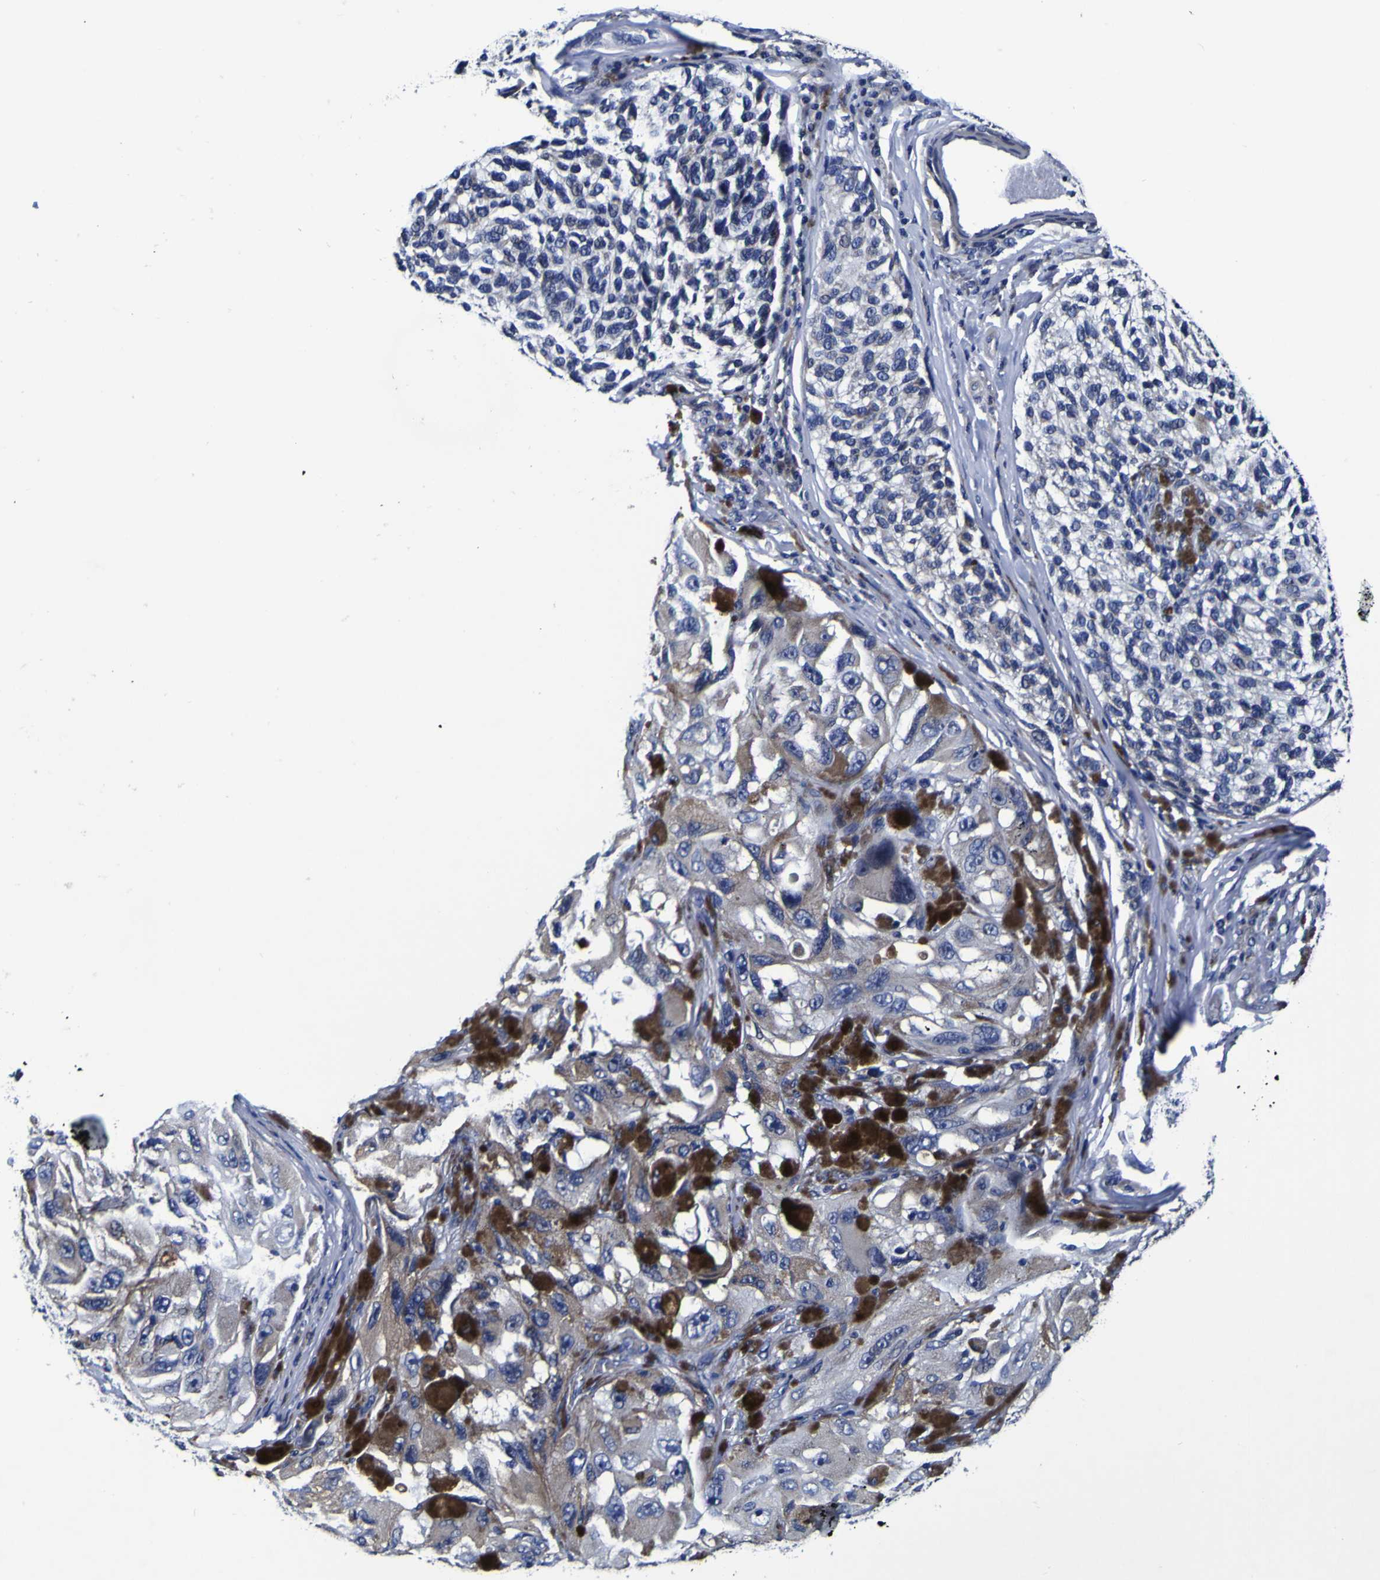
{"staining": {"intensity": "moderate", "quantity": "<25%", "location": "cytoplasmic/membranous"}, "tissue": "melanoma", "cell_type": "Tumor cells", "image_type": "cancer", "snomed": [{"axis": "morphology", "description": "Malignant melanoma, NOS"}, {"axis": "topography", "description": "Skin"}], "caption": "This is an image of immunohistochemistry (IHC) staining of melanoma, which shows moderate positivity in the cytoplasmic/membranous of tumor cells.", "gene": "PDLIM4", "patient": {"sex": "female", "age": 73}}